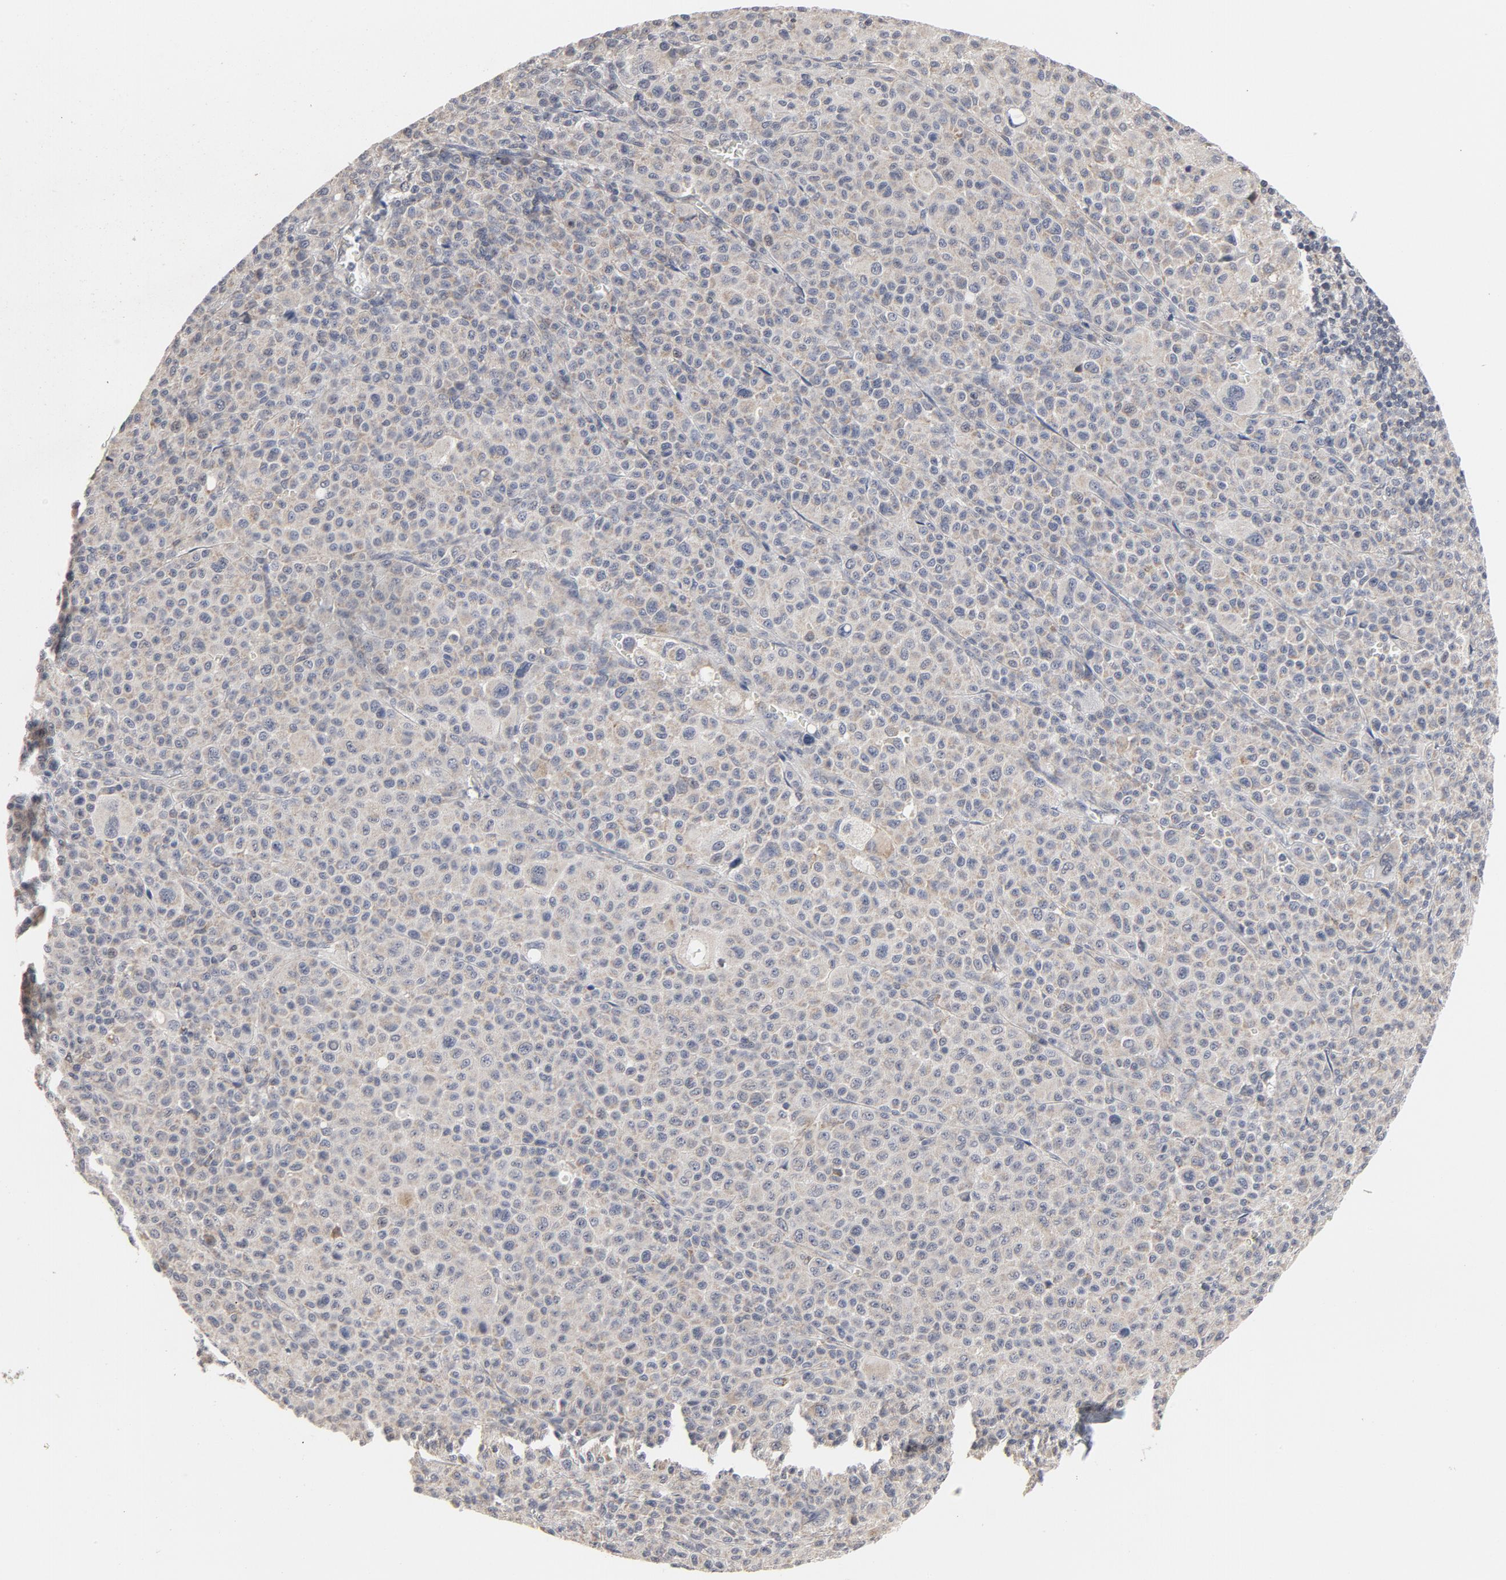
{"staining": {"intensity": "negative", "quantity": "none", "location": "none"}, "tissue": "melanoma", "cell_type": "Tumor cells", "image_type": "cancer", "snomed": [{"axis": "morphology", "description": "Malignant melanoma, Metastatic site"}, {"axis": "topography", "description": "Skin"}], "caption": "Immunohistochemical staining of human malignant melanoma (metastatic site) exhibits no significant expression in tumor cells.", "gene": "PPP1R1B", "patient": {"sex": "female", "age": 74}}